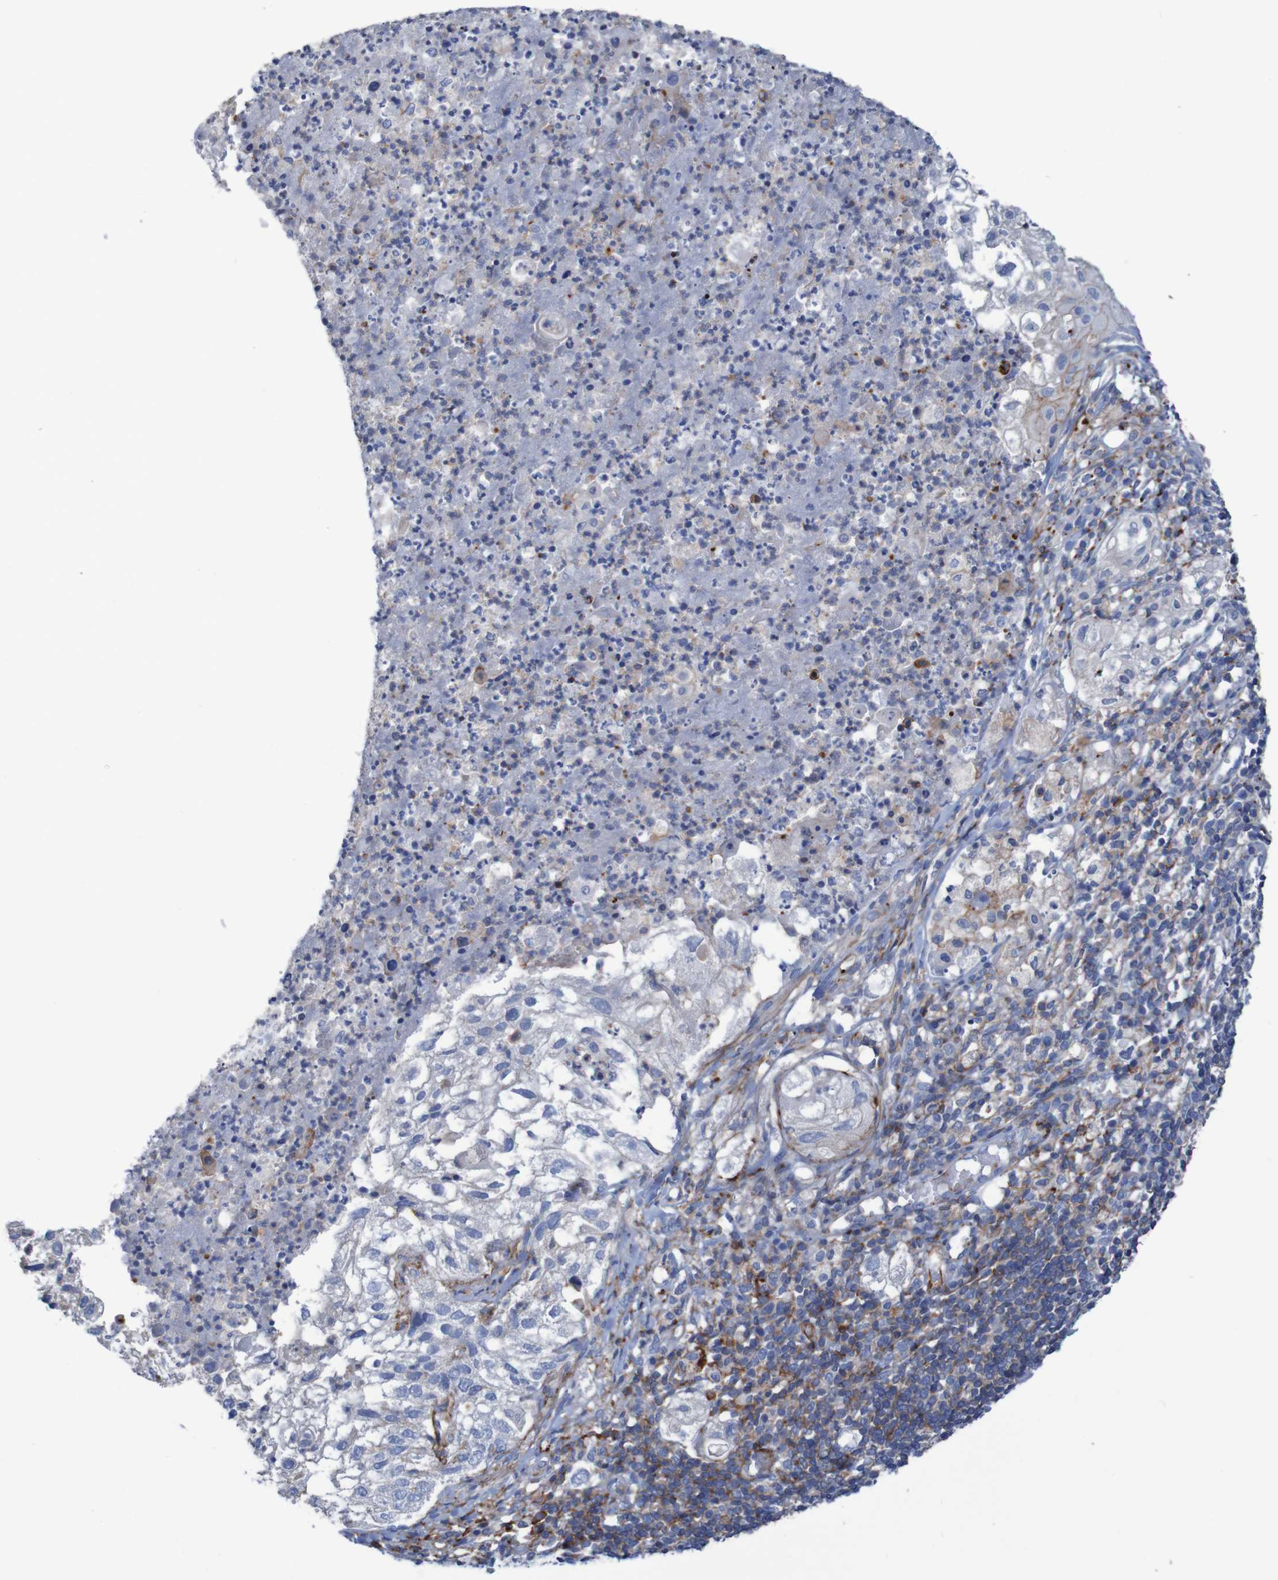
{"staining": {"intensity": "negative", "quantity": "none", "location": "none"}, "tissue": "lung cancer", "cell_type": "Tumor cells", "image_type": "cancer", "snomed": [{"axis": "morphology", "description": "Inflammation, NOS"}, {"axis": "morphology", "description": "Squamous cell carcinoma, NOS"}, {"axis": "topography", "description": "Lymph node"}, {"axis": "topography", "description": "Soft tissue"}, {"axis": "topography", "description": "Lung"}], "caption": "This is a photomicrograph of immunohistochemistry (IHC) staining of lung squamous cell carcinoma, which shows no expression in tumor cells.", "gene": "RNF182", "patient": {"sex": "male", "age": 66}}